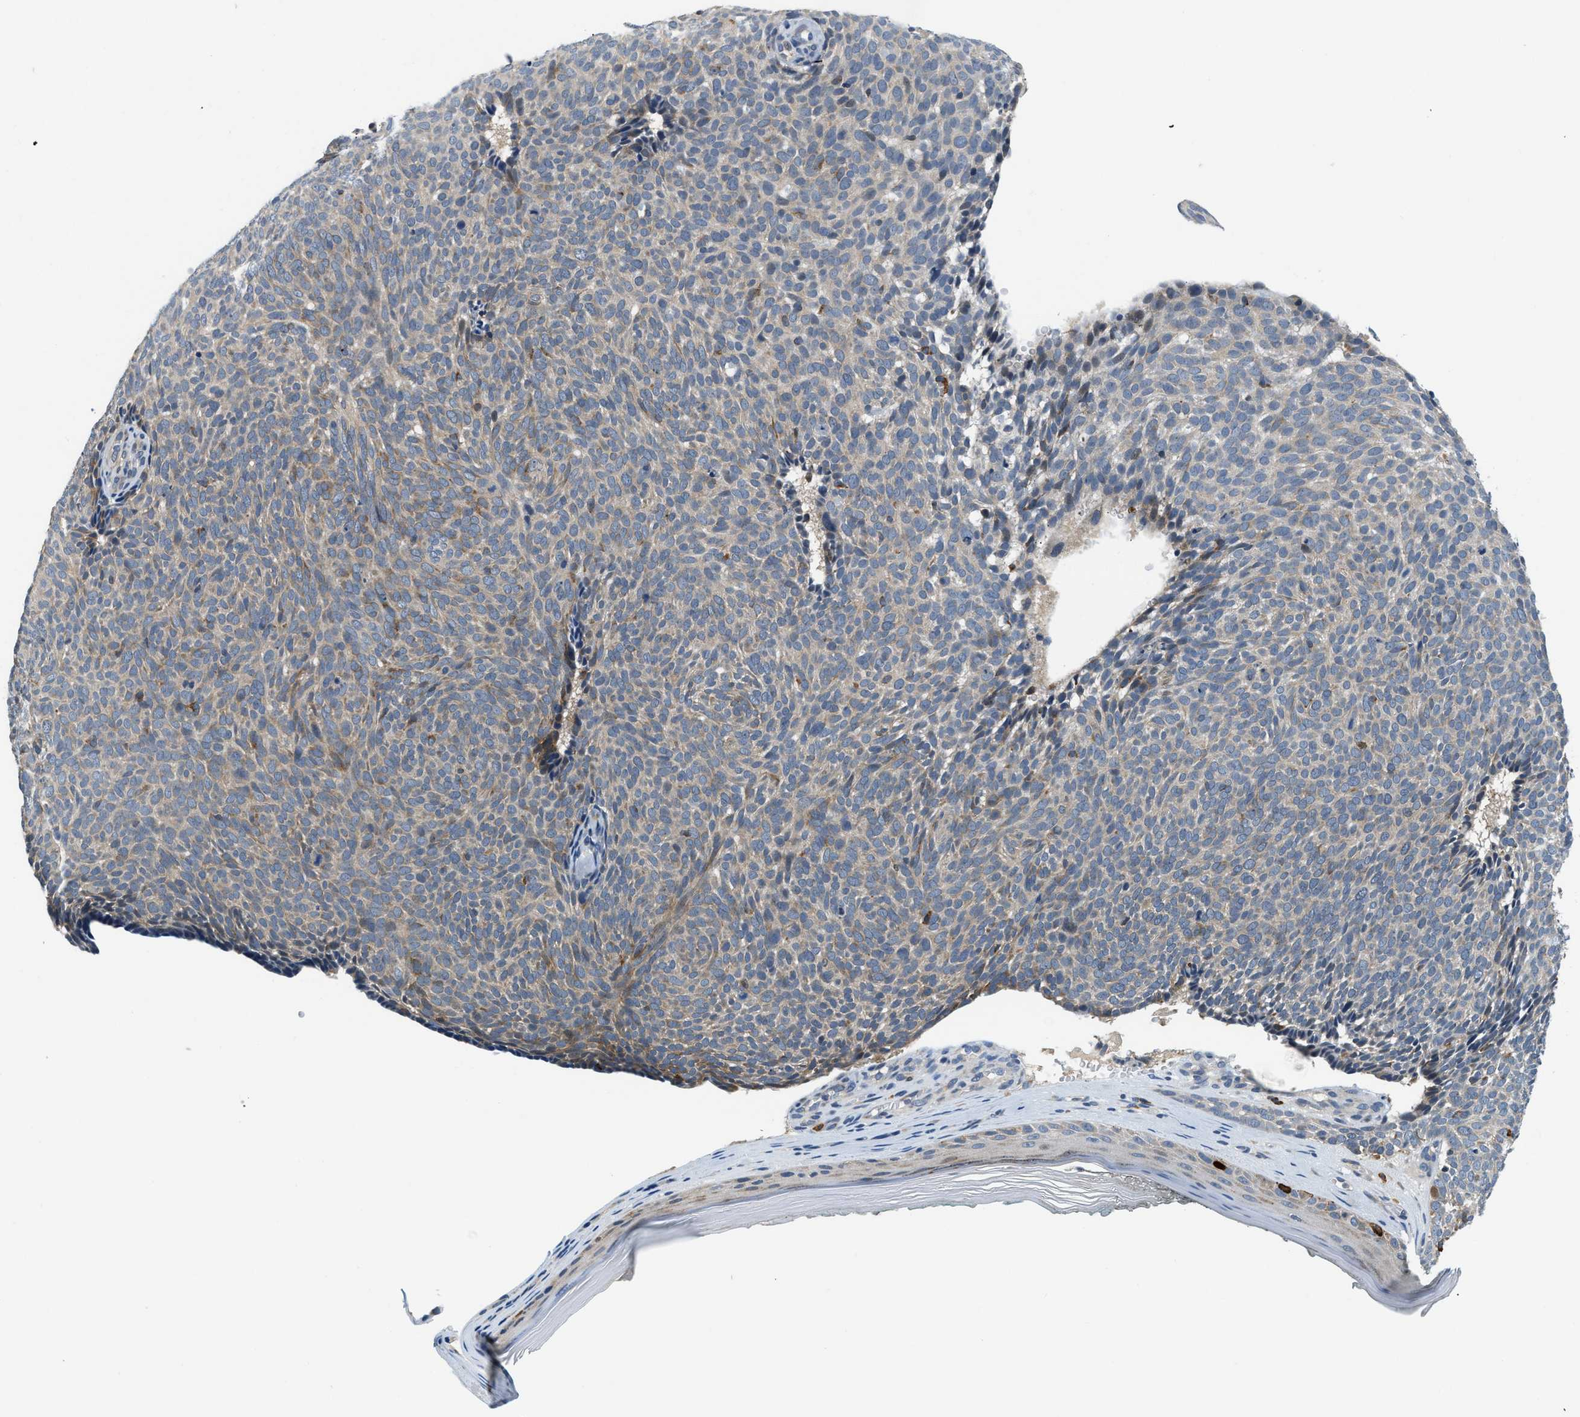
{"staining": {"intensity": "negative", "quantity": "none", "location": "none"}, "tissue": "skin cancer", "cell_type": "Tumor cells", "image_type": "cancer", "snomed": [{"axis": "morphology", "description": "Basal cell carcinoma"}, {"axis": "topography", "description": "Skin"}], "caption": "This is a histopathology image of IHC staining of skin basal cell carcinoma, which shows no positivity in tumor cells.", "gene": "YAE1", "patient": {"sex": "male", "age": 61}}